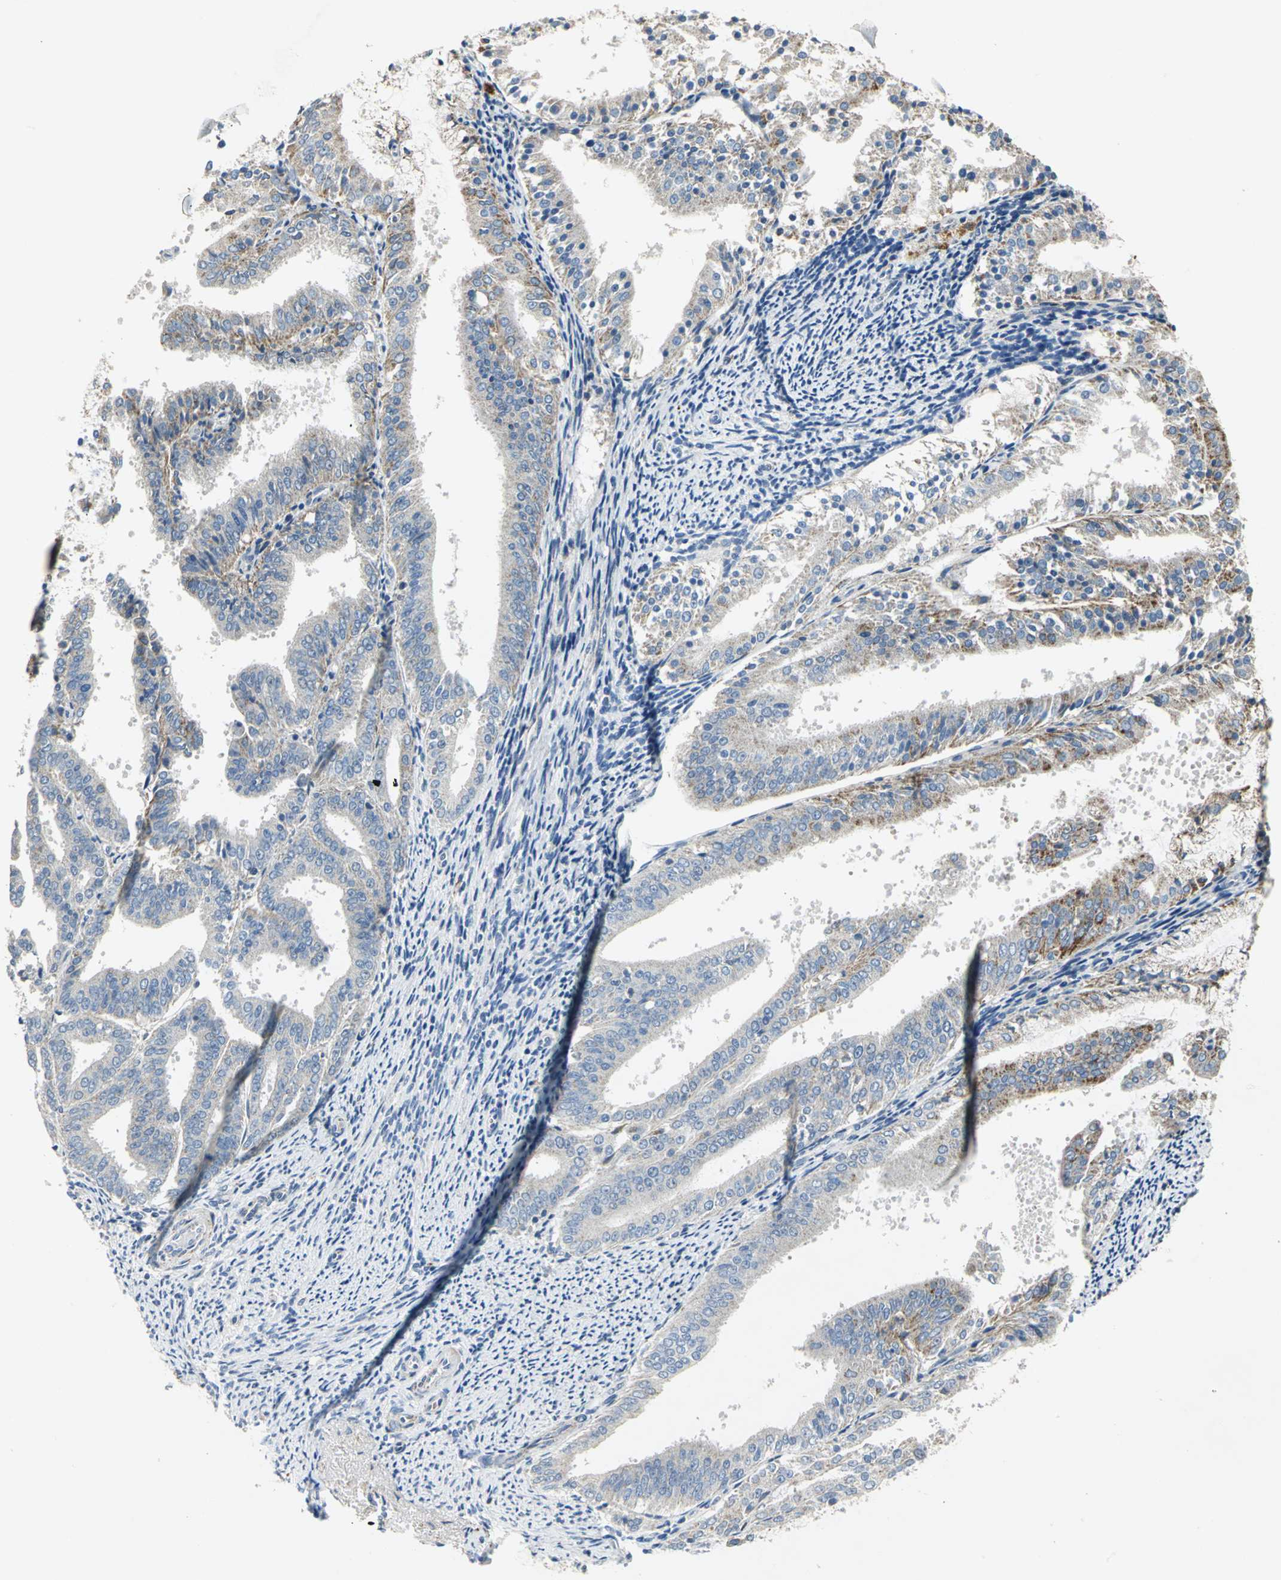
{"staining": {"intensity": "moderate", "quantity": "25%-75%", "location": "cytoplasmic/membranous"}, "tissue": "endometrial cancer", "cell_type": "Tumor cells", "image_type": "cancer", "snomed": [{"axis": "morphology", "description": "Adenocarcinoma, NOS"}, {"axis": "topography", "description": "Endometrium"}], "caption": "Approximately 25%-75% of tumor cells in endometrial adenocarcinoma show moderate cytoplasmic/membranous protein expression as visualized by brown immunohistochemical staining.", "gene": "SPPL2B", "patient": {"sex": "female", "age": 63}}